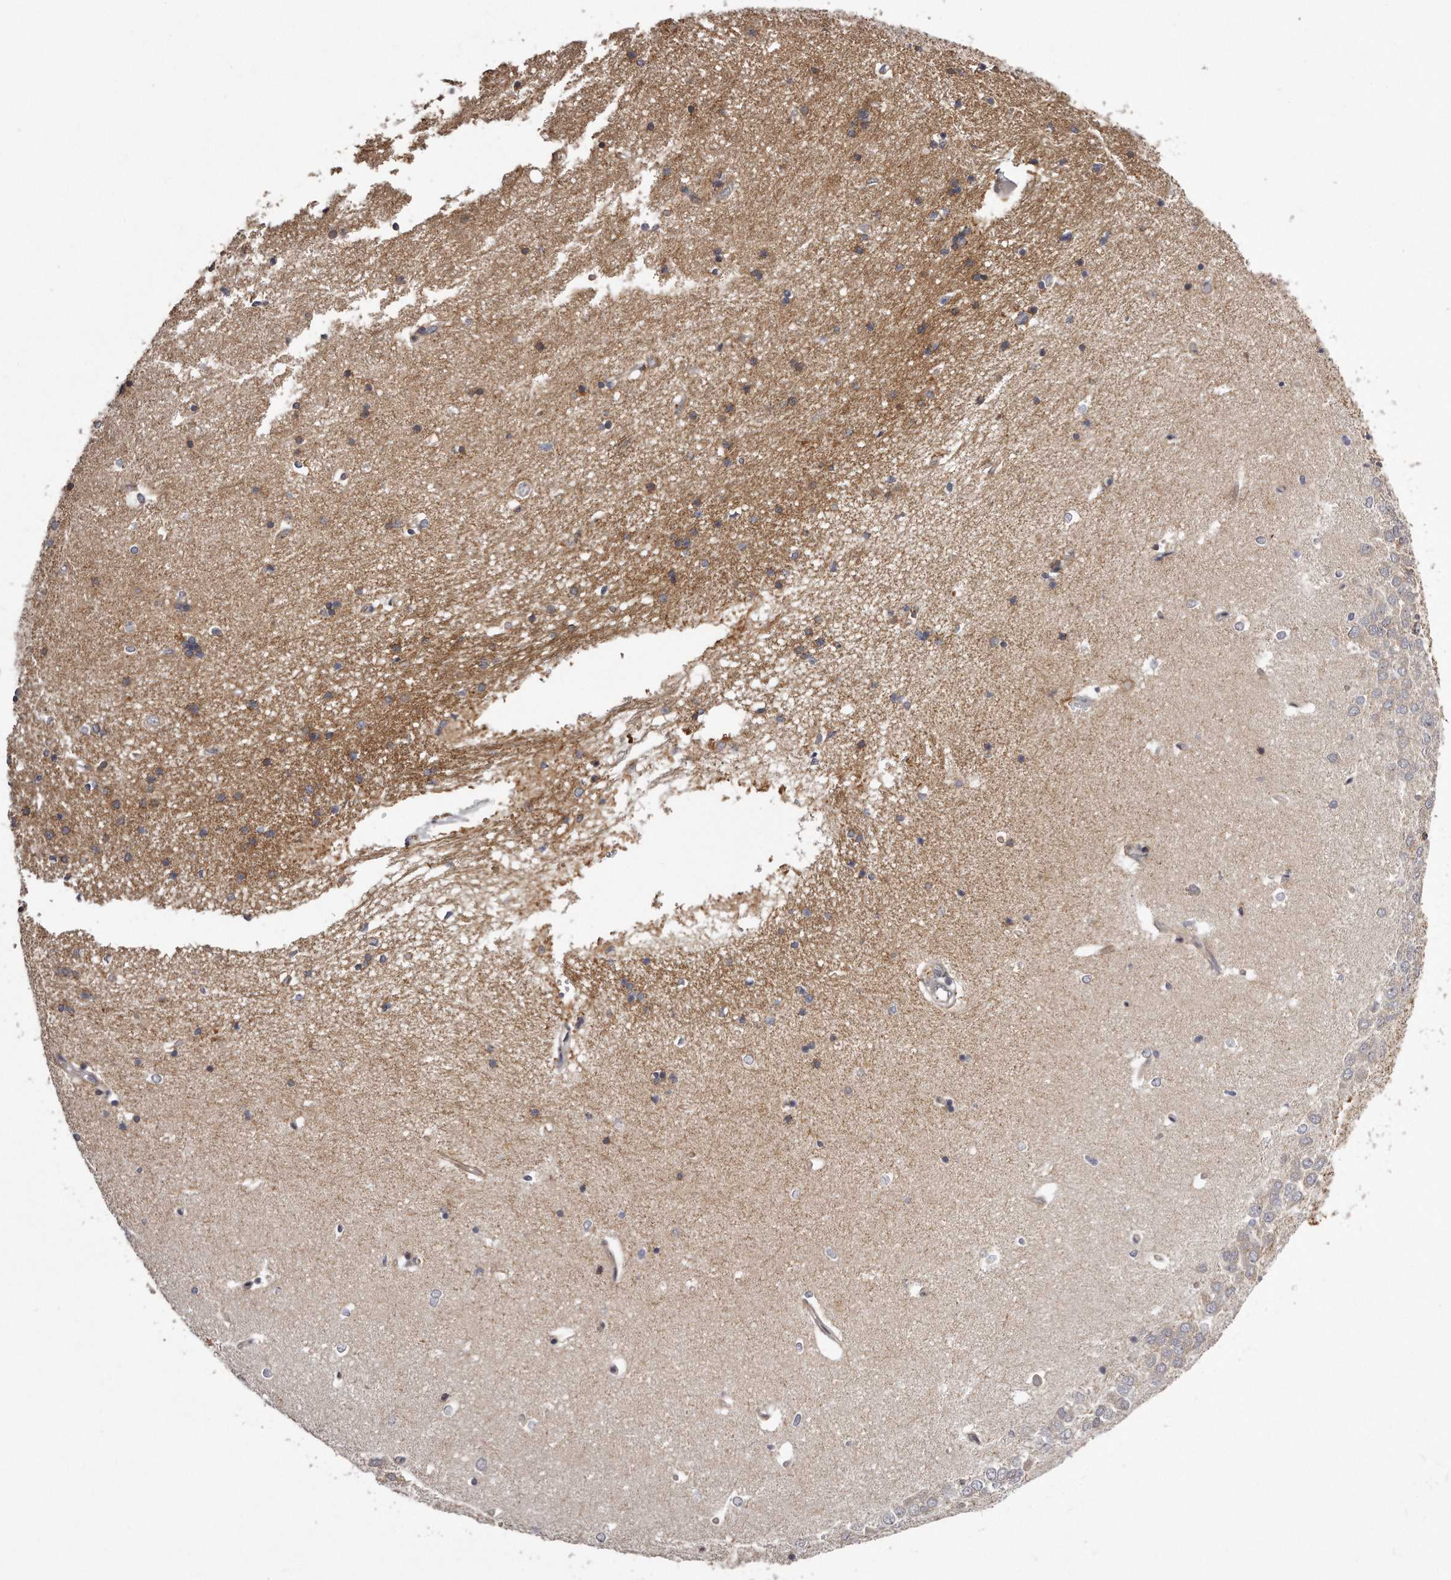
{"staining": {"intensity": "moderate", "quantity": "<25%", "location": "cytoplasmic/membranous"}, "tissue": "hippocampus", "cell_type": "Glial cells", "image_type": "normal", "snomed": [{"axis": "morphology", "description": "Normal tissue, NOS"}, {"axis": "topography", "description": "Hippocampus"}], "caption": "Approximately <25% of glial cells in benign hippocampus reveal moderate cytoplasmic/membranous protein staining as visualized by brown immunohistochemical staining.", "gene": "TRAPPC14", "patient": {"sex": "male", "age": 45}}